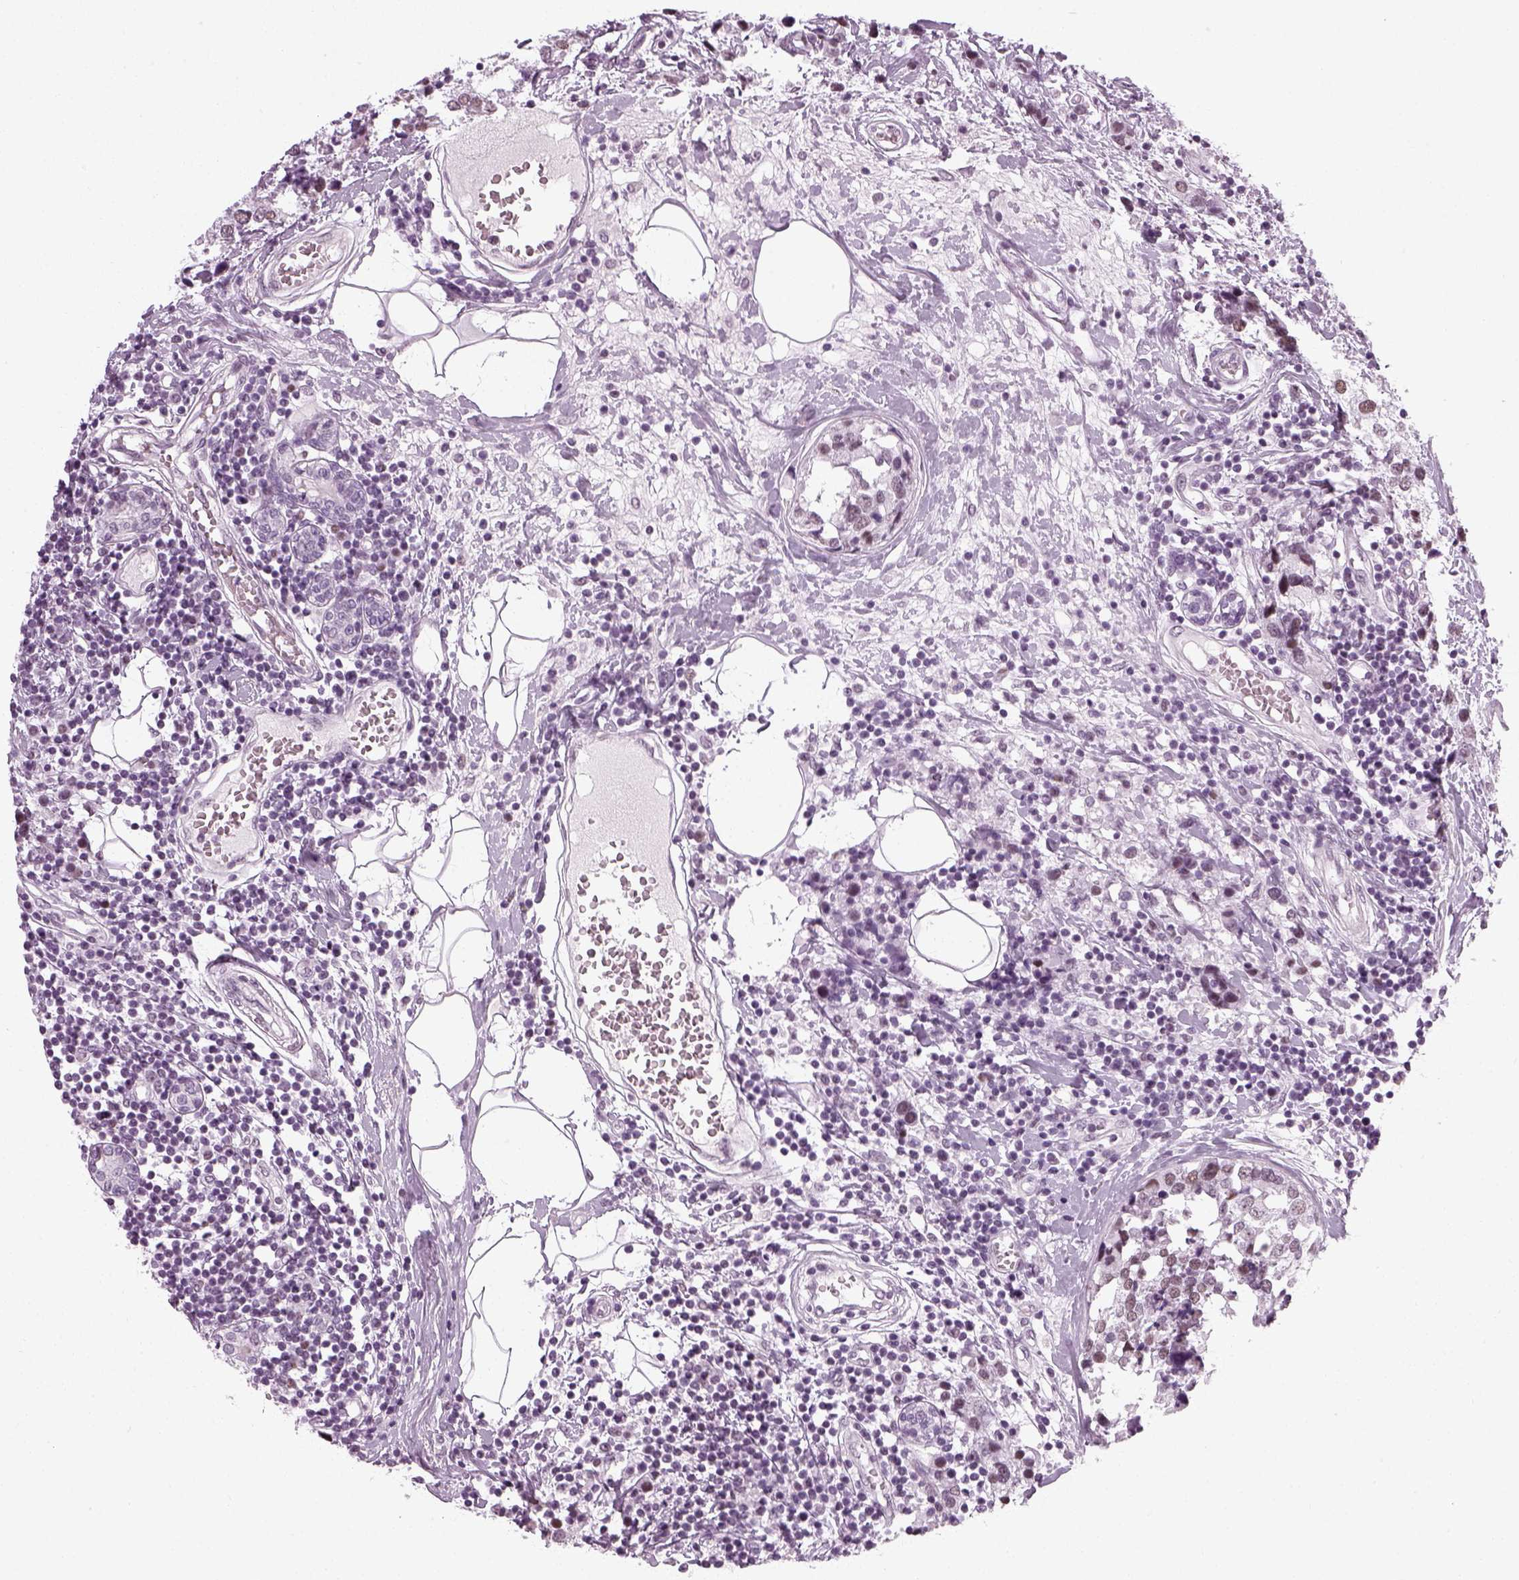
{"staining": {"intensity": "weak", "quantity": "<25%", "location": "nuclear"}, "tissue": "breast cancer", "cell_type": "Tumor cells", "image_type": "cancer", "snomed": [{"axis": "morphology", "description": "Lobular carcinoma"}, {"axis": "topography", "description": "Breast"}], "caption": "There is no significant staining in tumor cells of lobular carcinoma (breast).", "gene": "KCNG2", "patient": {"sex": "female", "age": 59}}